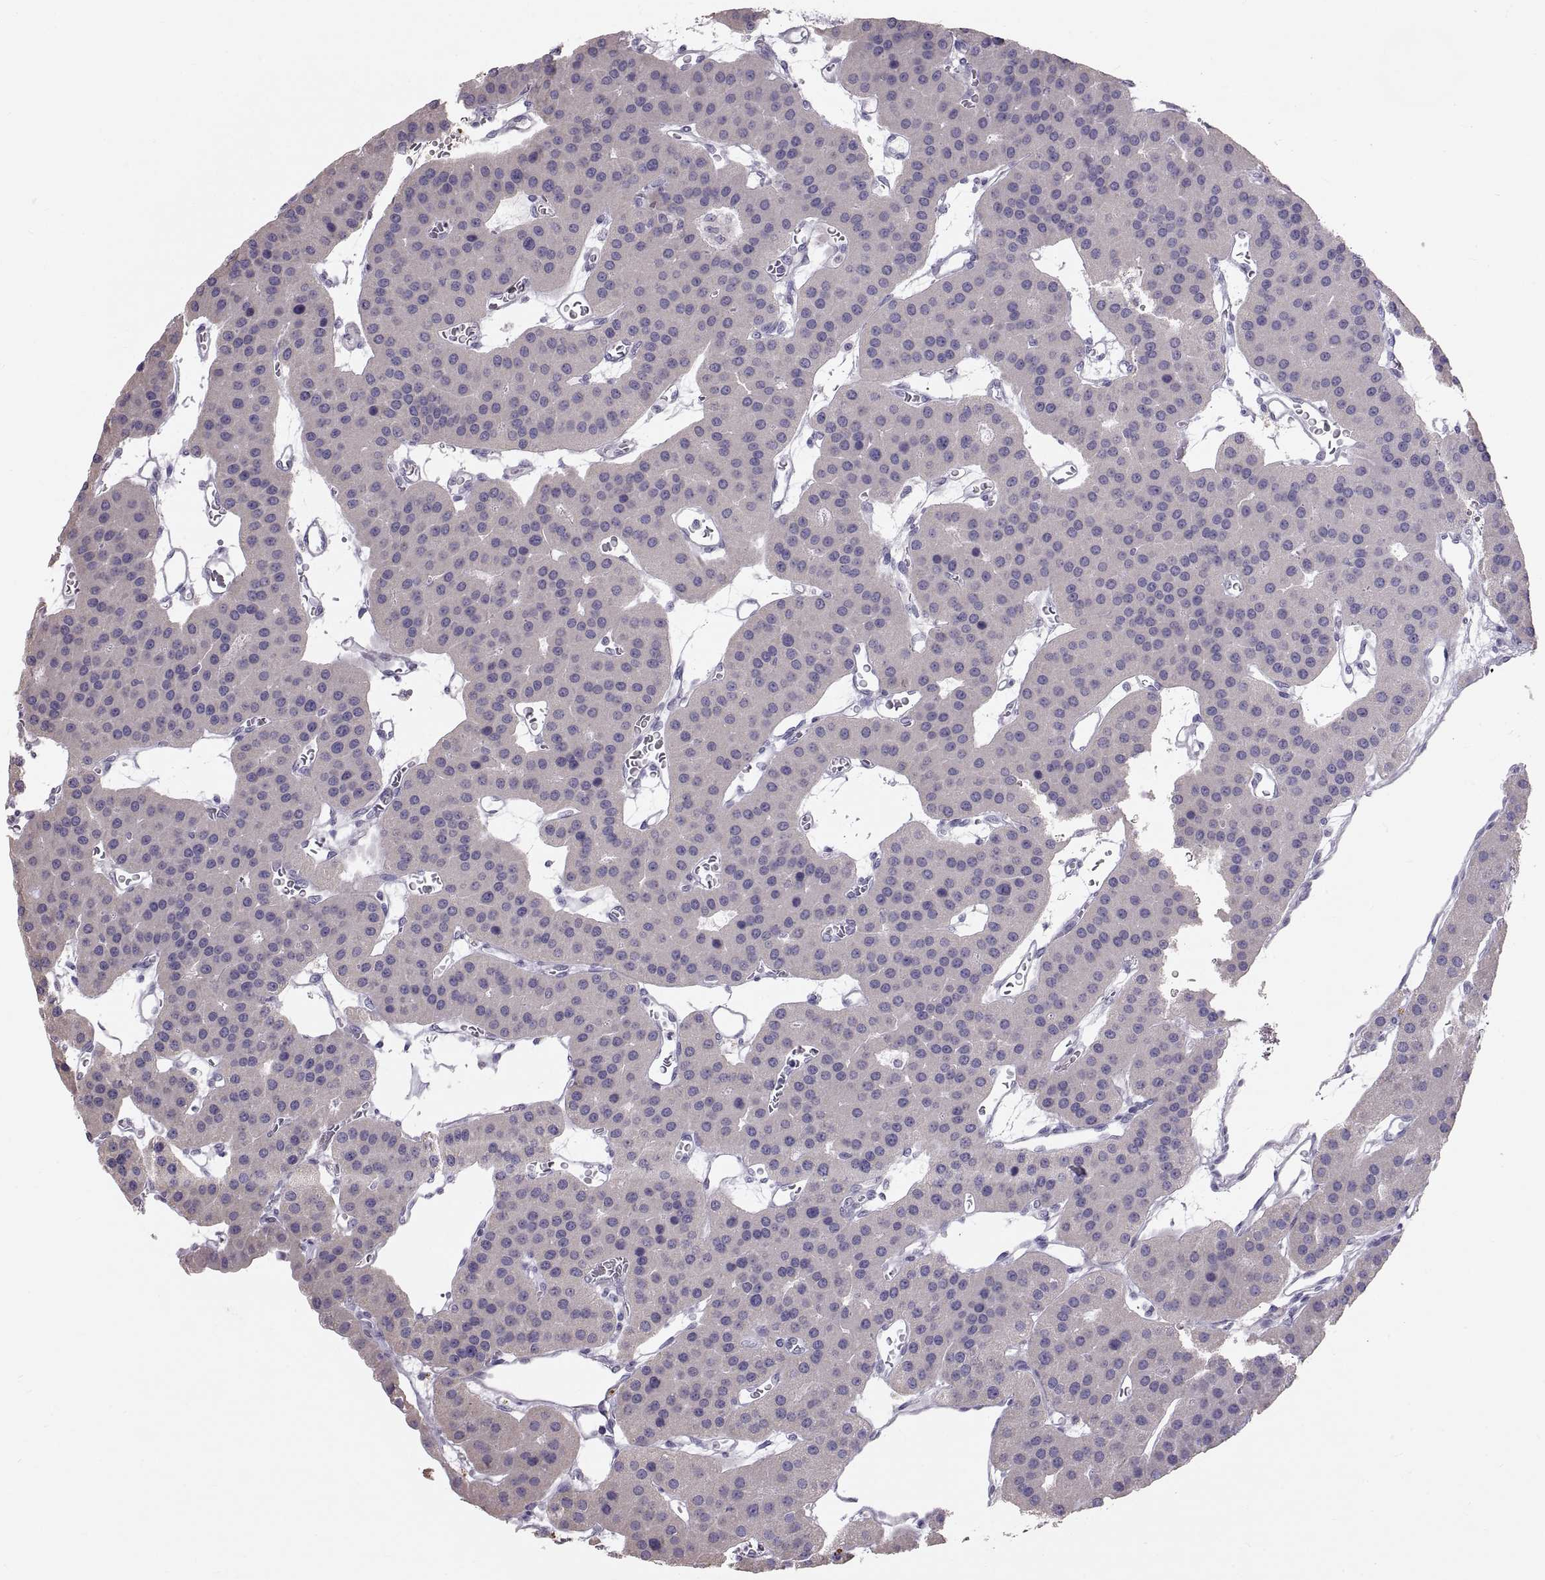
{"staining": {"intensity": "negative", "quantity": "none", "location": "none"}, "tissue": "parathyroid gland", "cell_type": "Glandular cells", "image_type": "normal", "snomed": [{"axis": "morphology", "description": "Normal tissue, NOS"}, {"axis": "morphology", "description": "Adenoma, NOS"}, {"axis": "topography", "description": "Parathyroid gland"}], "caption": "The micrograph shows no staining of glandular cells in unremarkable parathyroid gland. (Immunohistochemistry (ihc), brightfield microscopy, high magnification).", "gene": "WBP2NL", "patient": {"sex": "female", "age": 86}}